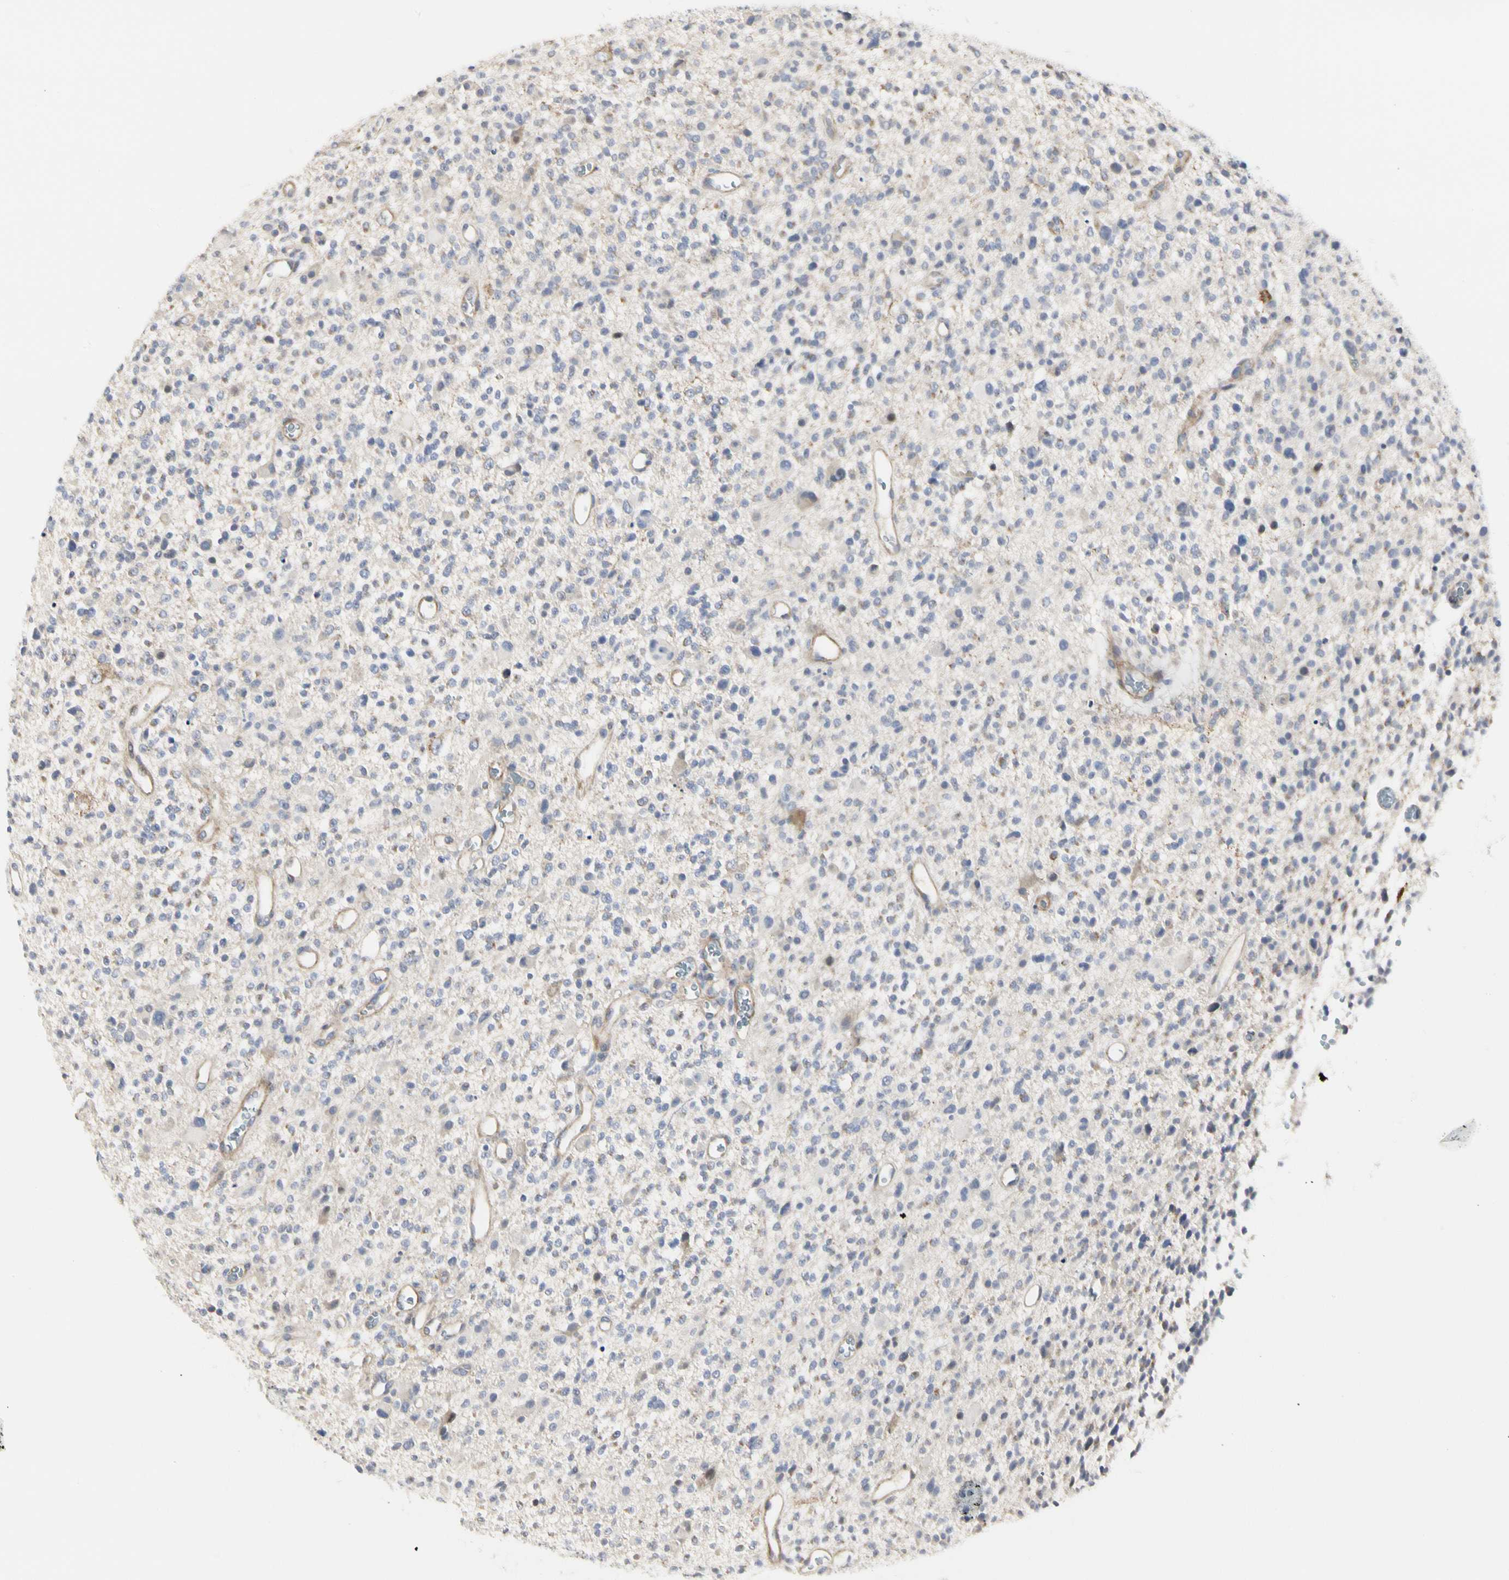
{"staining": {"intensity": "moderate", "quantity": "<25%", "location": "cytoplasmic/membranous"}, "tissue": "glioma", "cell_type": "Tumor cells", "image_type": "cancer", "snomed": [{"axis": "morphology", "description": "Glioma, malignant, High grade"}, {"axis": "topography", "description": "Brain"}], "caption": "High-power microscopy captured an immunohistochemistry (IHC) histopathology image of glioma, revealing moderate cytoplasmic/membranous staining in about <25% of tumor cells.", "gene": "SHANK2", "patient": {"sex": "male", "age": 48}}